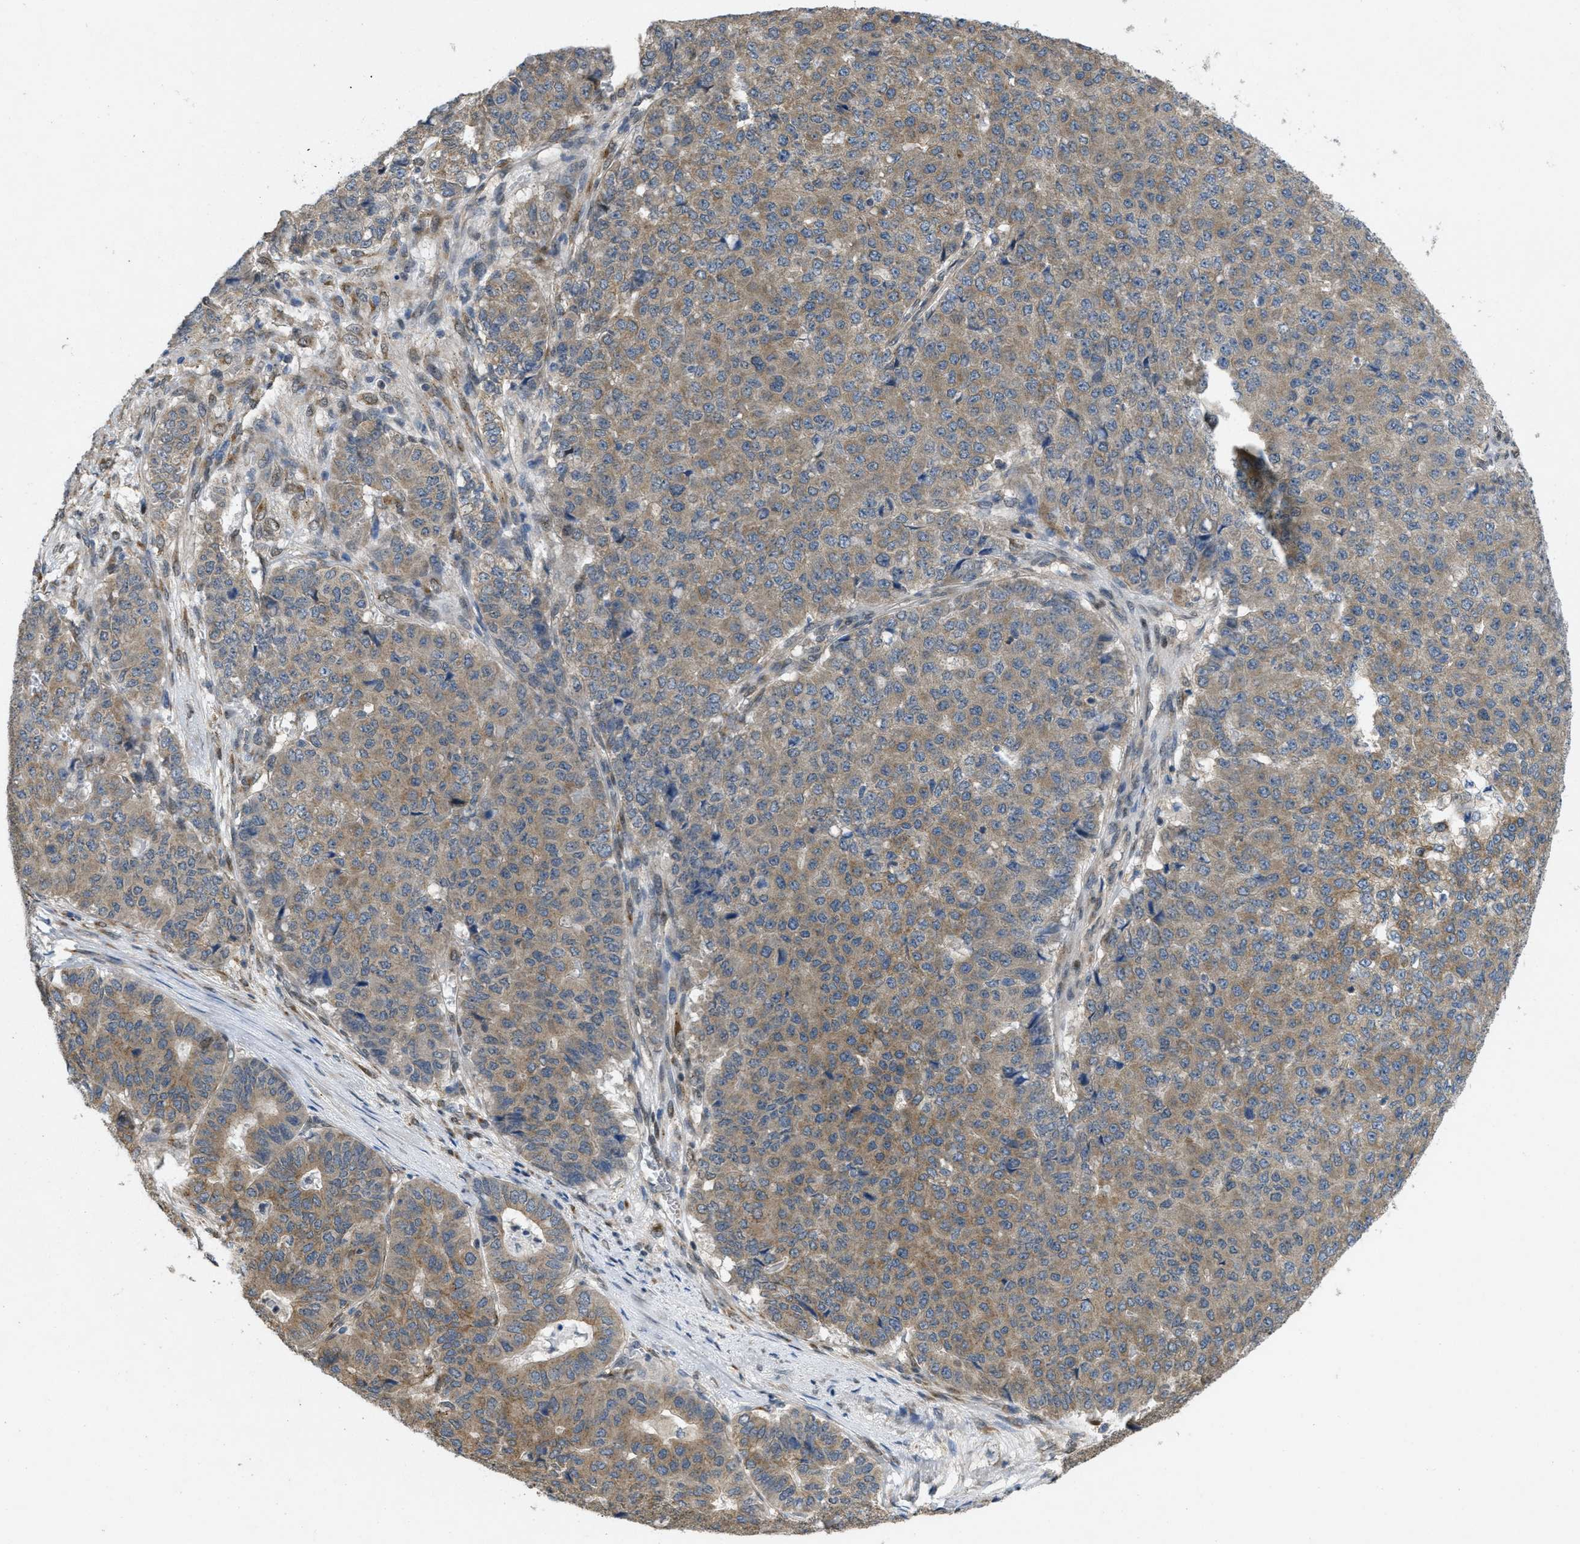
{"staining": {"intensity": "moderate", "quantity": ">75%", "location": "cytoplasmic/membranous"}, "tissue": "pancreatic cancer", "cell_type": "Tumor cells", "image_type": "cancer", "snomed": [{"axis": "morphology", "description": "Adenocarcinoma, NOS"}, {"axis": "topography", "description": "Pancreas"}], "caption": "This is a photomicrograph of IHC staining of pancreatic cancer (adenocarcinoma), which shows moderate expression in the cytoplasmic/membranous of tumor cells.", "gene": "IFNLR1", "patient": {"sex": "male", "age": 50}}